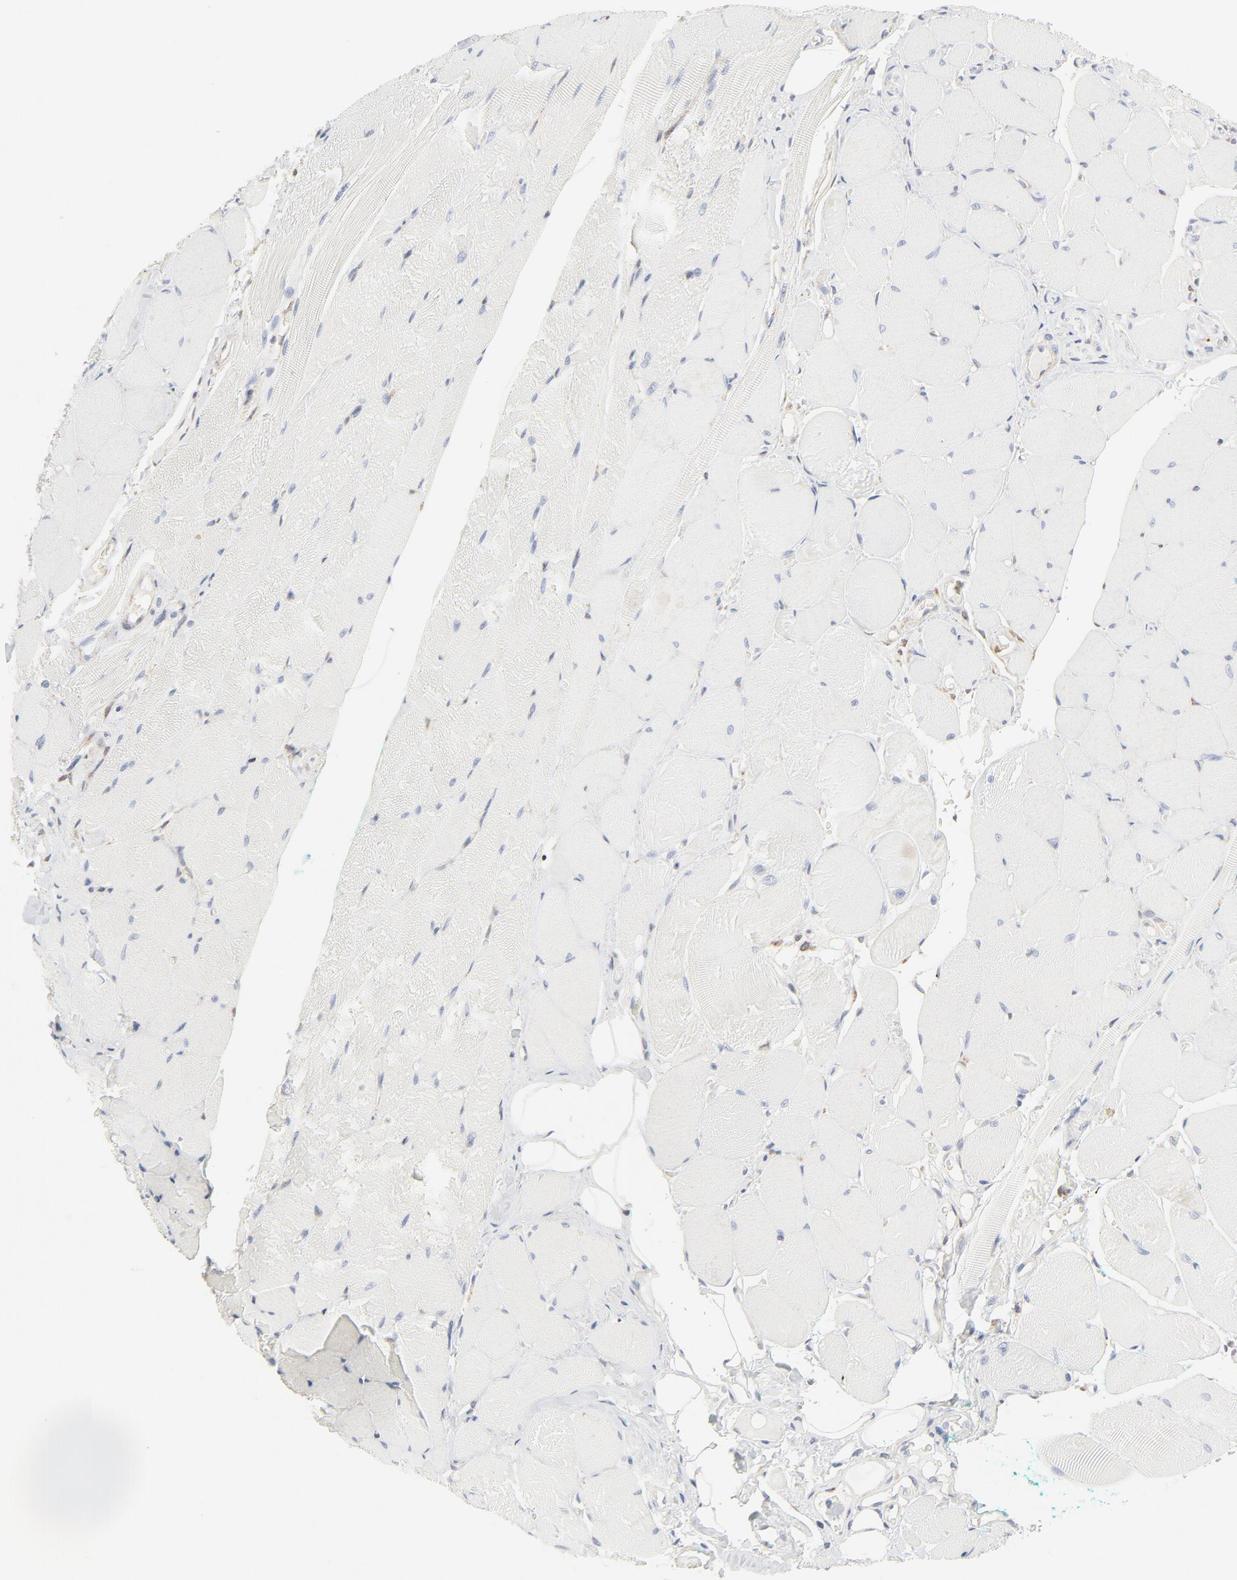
{"staining": {"intensity": "negative", "quantity": "none", "location": "none"}, "tissue": "skeletal muscle", "cell_type": "Myocytes", "image_type": "normal", "snomed": [{"axis": "morphology", "description": "Normal tissue, NOS"}, {"axis": "topography", "description": "Skeletal muscle"}, {"axis": "topography", "description": "Peripheral nerve tissue"}], "caption": "Immunohistochemistry (IHC) of normal human skeletal muscle shows no staining in myocytes.", "gene": "LRP6", "patient": {"sex": "female", "age": 84}}